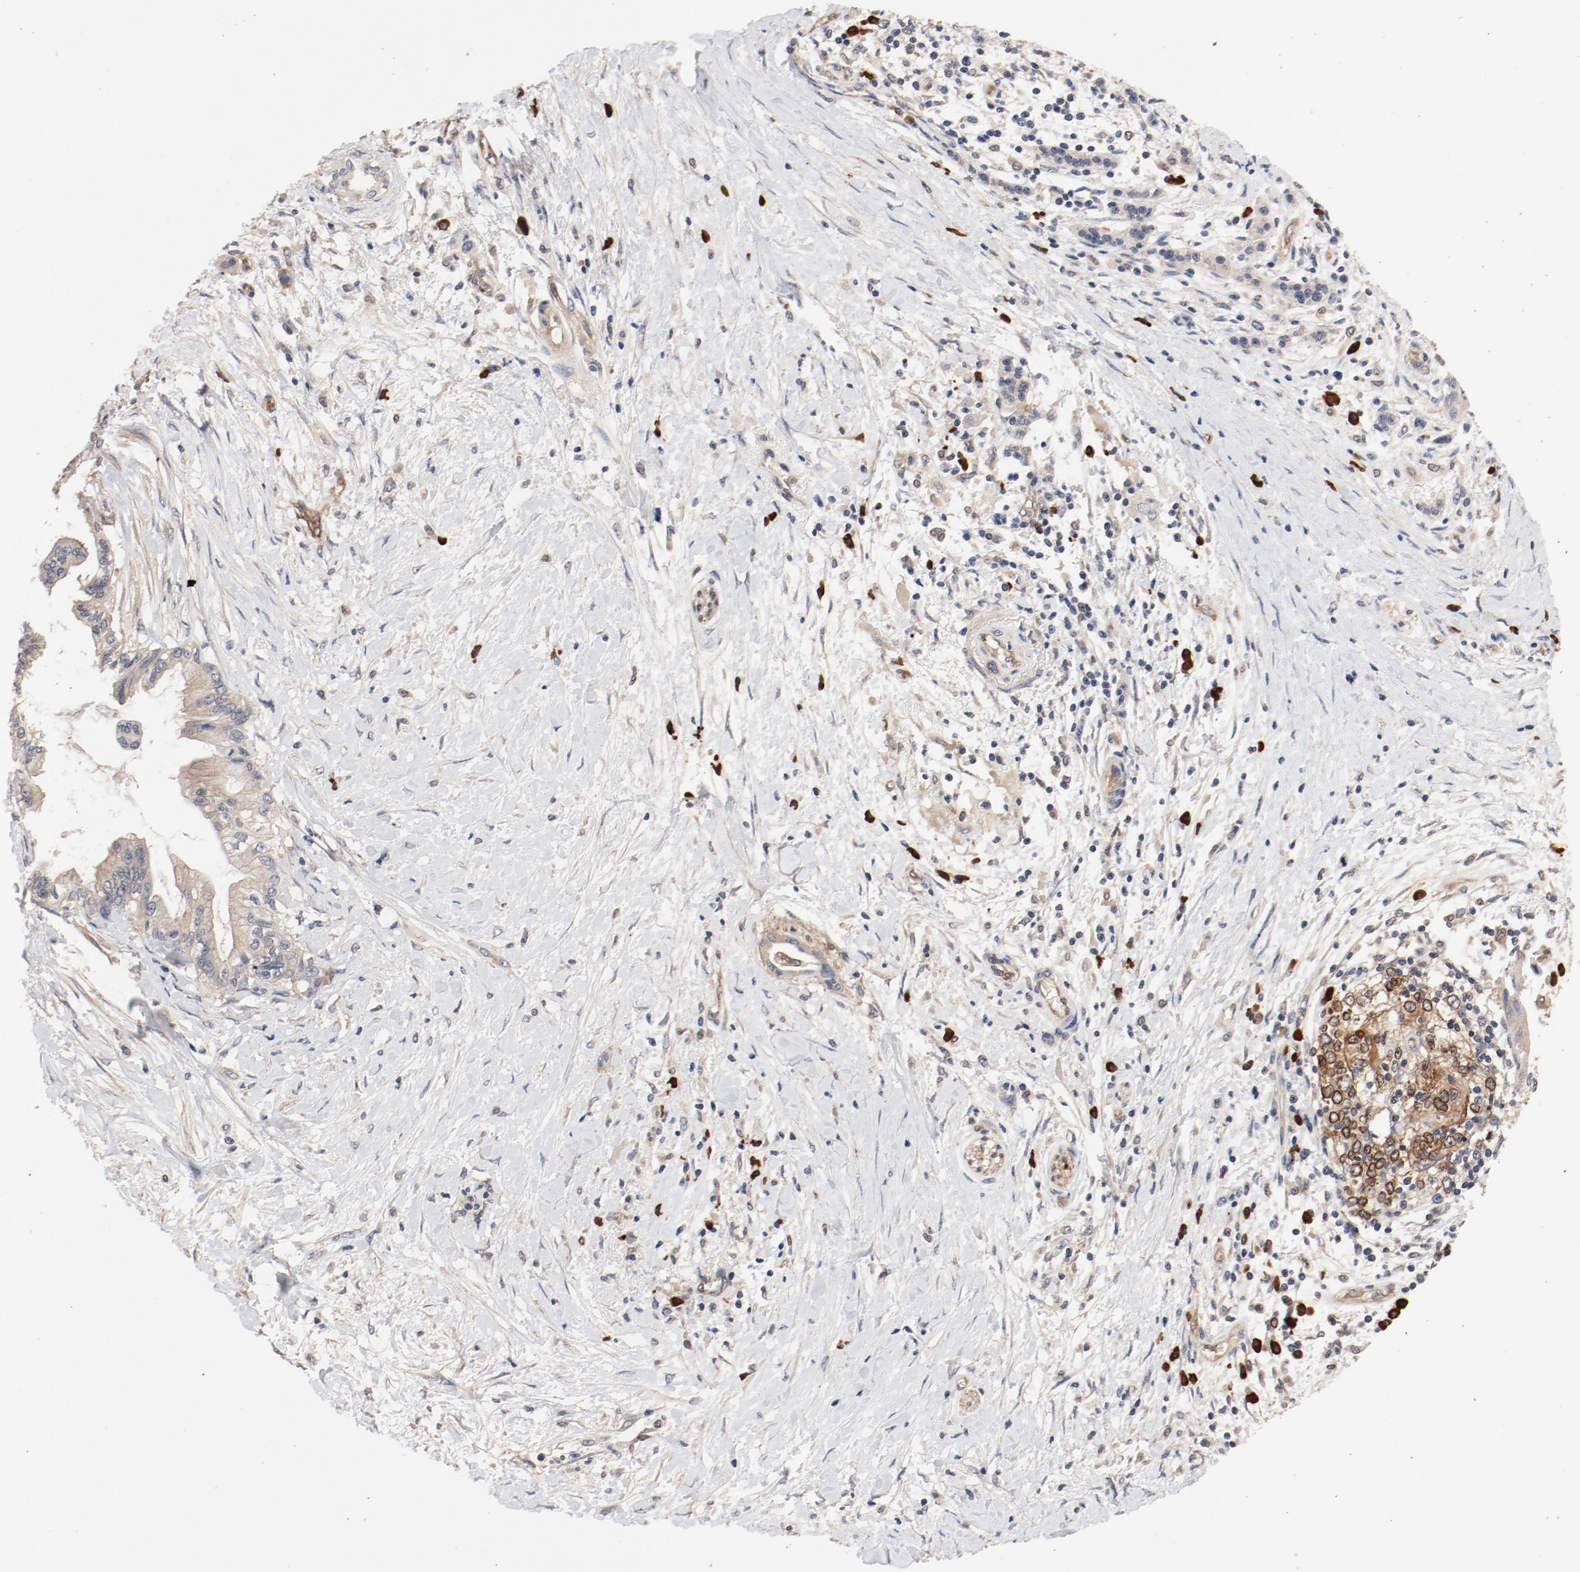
{"staining": {"intensity": "weak", "quantity": ">75%", "location": "cytoplasmic/membranous"}, "tissue": "pancreatic cancer", "cell_type": "Tumor cells", "image_type": "cancer", "snomed": [{"axis": "morphology", "description": "Adenocarcinoma, NOS"}, {"axis": "topography", "description": "Pancreas"}], "caption": "Brown immunohistochemical staining in pancreatic cancer reveals weak cytoplasmic/membranous staining in about >75% of tumor cells. (IHC, brightfield microscopy, high magnification).", "gene": "UBE2J1", "patient": {"sex": "female", "age": 64}}